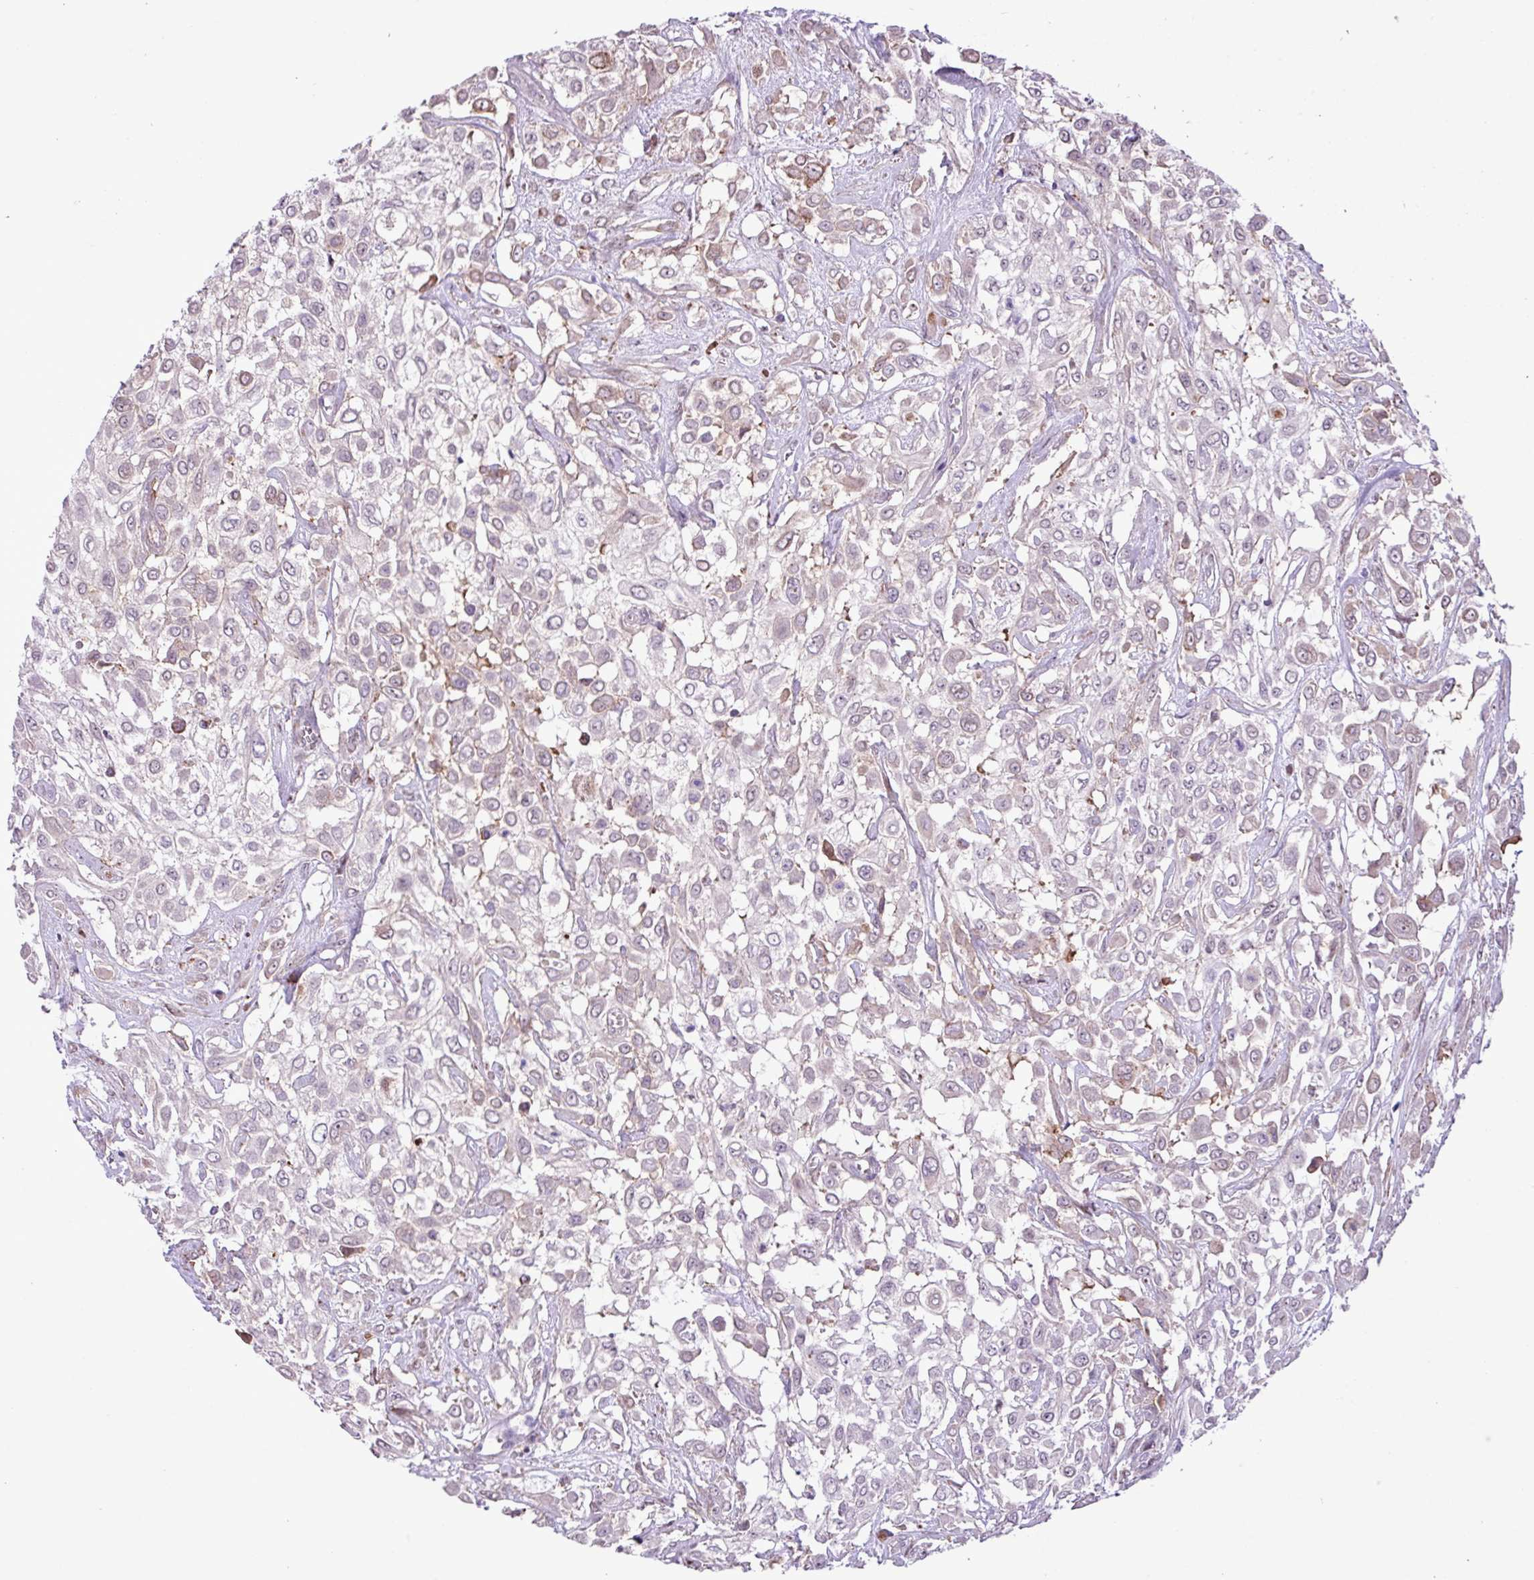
{"staining": {"intensity": "weak", "quantity": "<25%", "location": "cytoplasmic/membranous"}, "tissue": "urothelial cancer", "cell_type": "Tumor cells", "image_type": "cancer", "snomed": [{"axis": "morphology", "description": "Urothelial carcinoma, High grade"}, {"axis": "topography", "description": "Urinary bladder"}], "caption": "Histopathology image shows no protein expression in tumor cells of urothelial carcinoma (high-grade) tissue. Brightfield microscopy of immunohistochemistry (IHC) stained with DAB (brown) and hematoxylin (blue), captured at high magnification.", "gene": "RPP25L", "patient": {"sex": "male", "age": 57}}